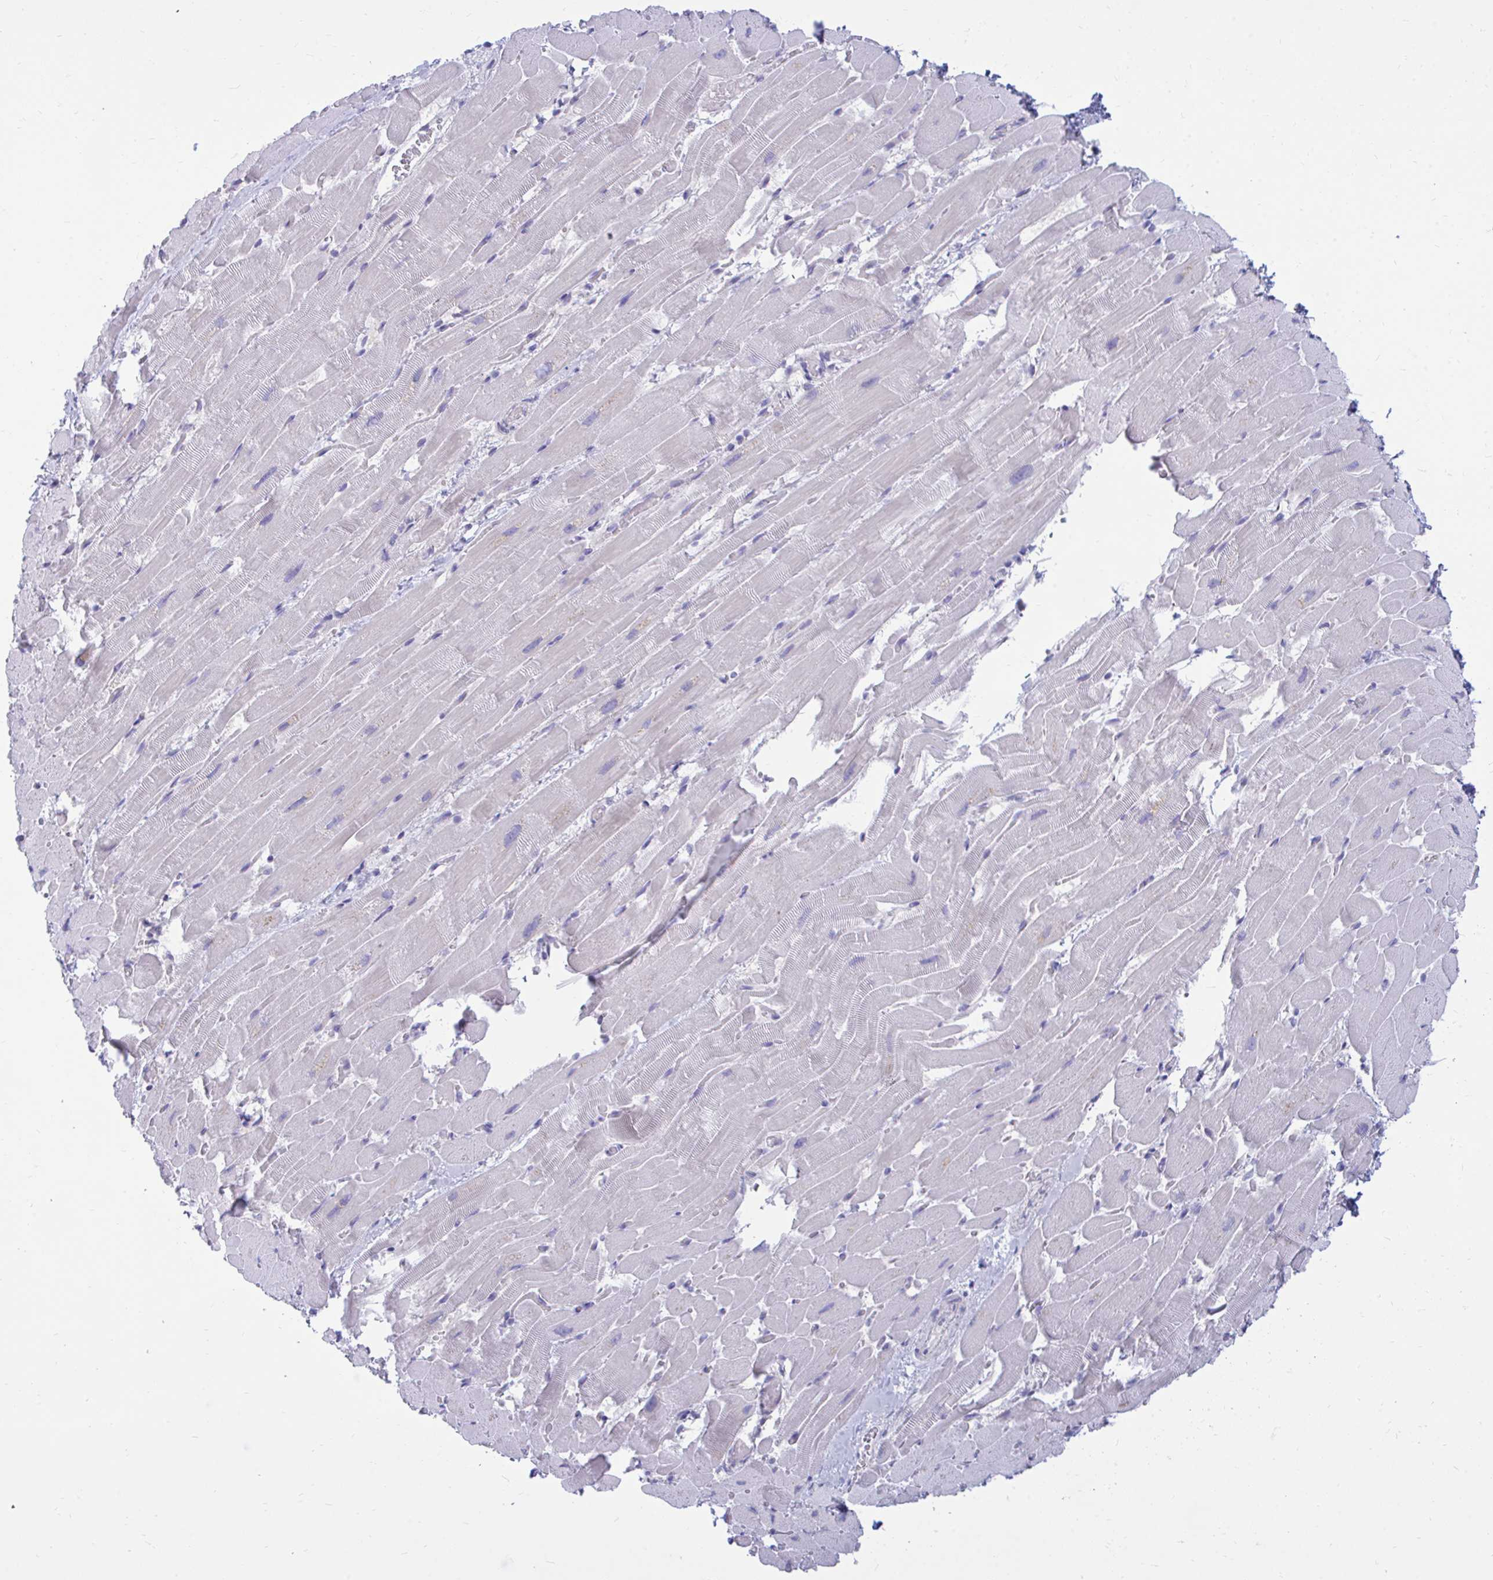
{"staining": {"intensity": "negative", "quantity": "none", "location": "none"}, "tissue": "heart muscle", "cell_type": "Cardiomyocytes", "image_type": "normal", "snomed": [{"axis": "morphology", "description": "Normal tissue, NOS"}, {"axis": "topography", "description": "Heart"}], "caption": "Cardiomyocytes show no significant expression in benign heart muscle. (DAB (3,3'-diaminobenzidine) IHC, high magnification).", "gene": "CSE1L", "patient": {"sex": "male", "age": 37}}